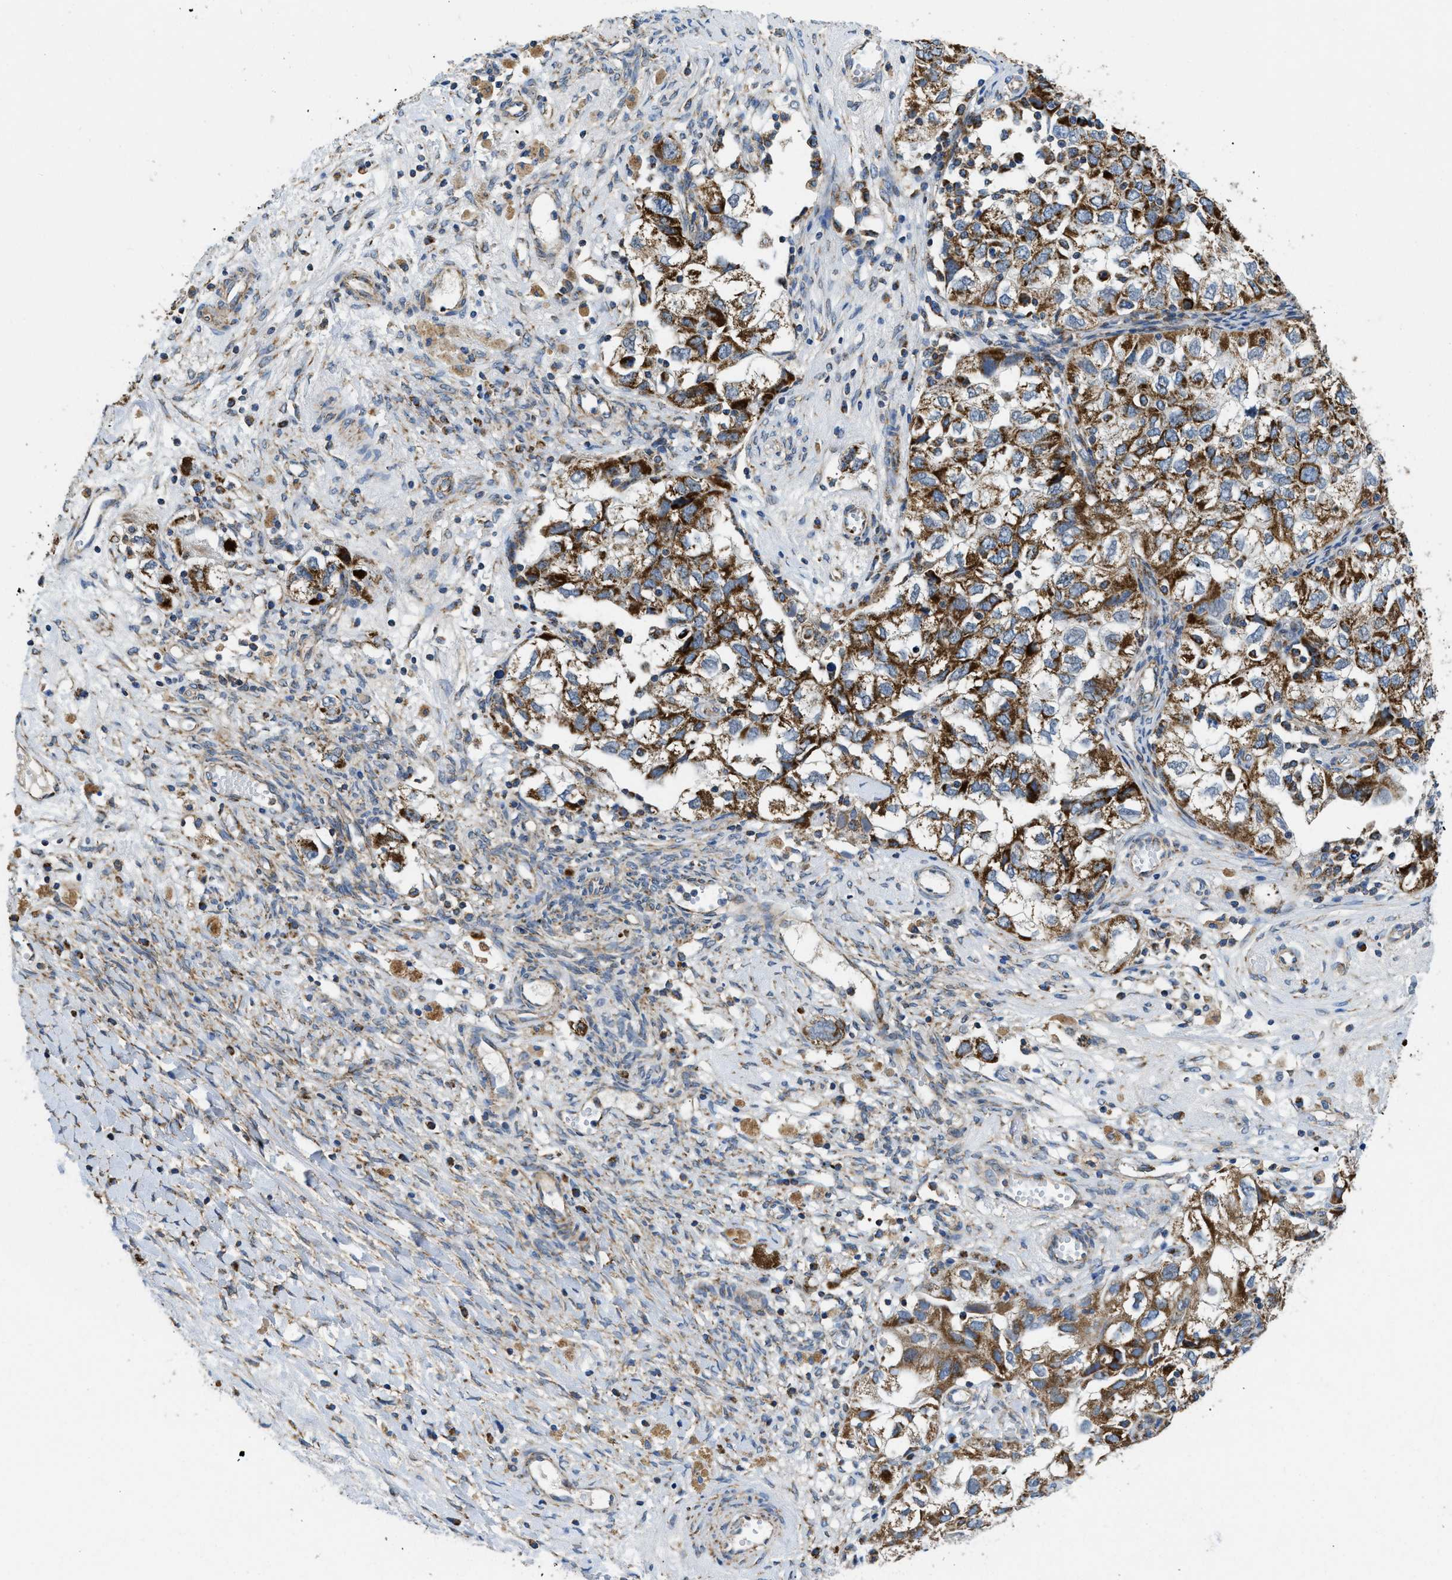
{"staining": {"intensity": "strong", "quantity": ">75%", "location": "cytoplasmic/membranous"}, "tissue": "ovarian cancer", "cell_type": "Tumor cells", "image_type": "cancer", "snomed": [{"axis": "morphology", "description": "Carcinoma, NOS"}, {"axis": "morphology", "description": "Cystadenocarcinoma, serous, NOS"}, {"axis": "topography", "description": "Ovary"}], "caption": "The image reveals staining of ovarian serous cystadenocarcinoma, revealing strong cytoplasmic/membranous protein expression (brown color) within tumor cells.", "gene": "STK33", "patient": {"sex": "female", "age": 69}}